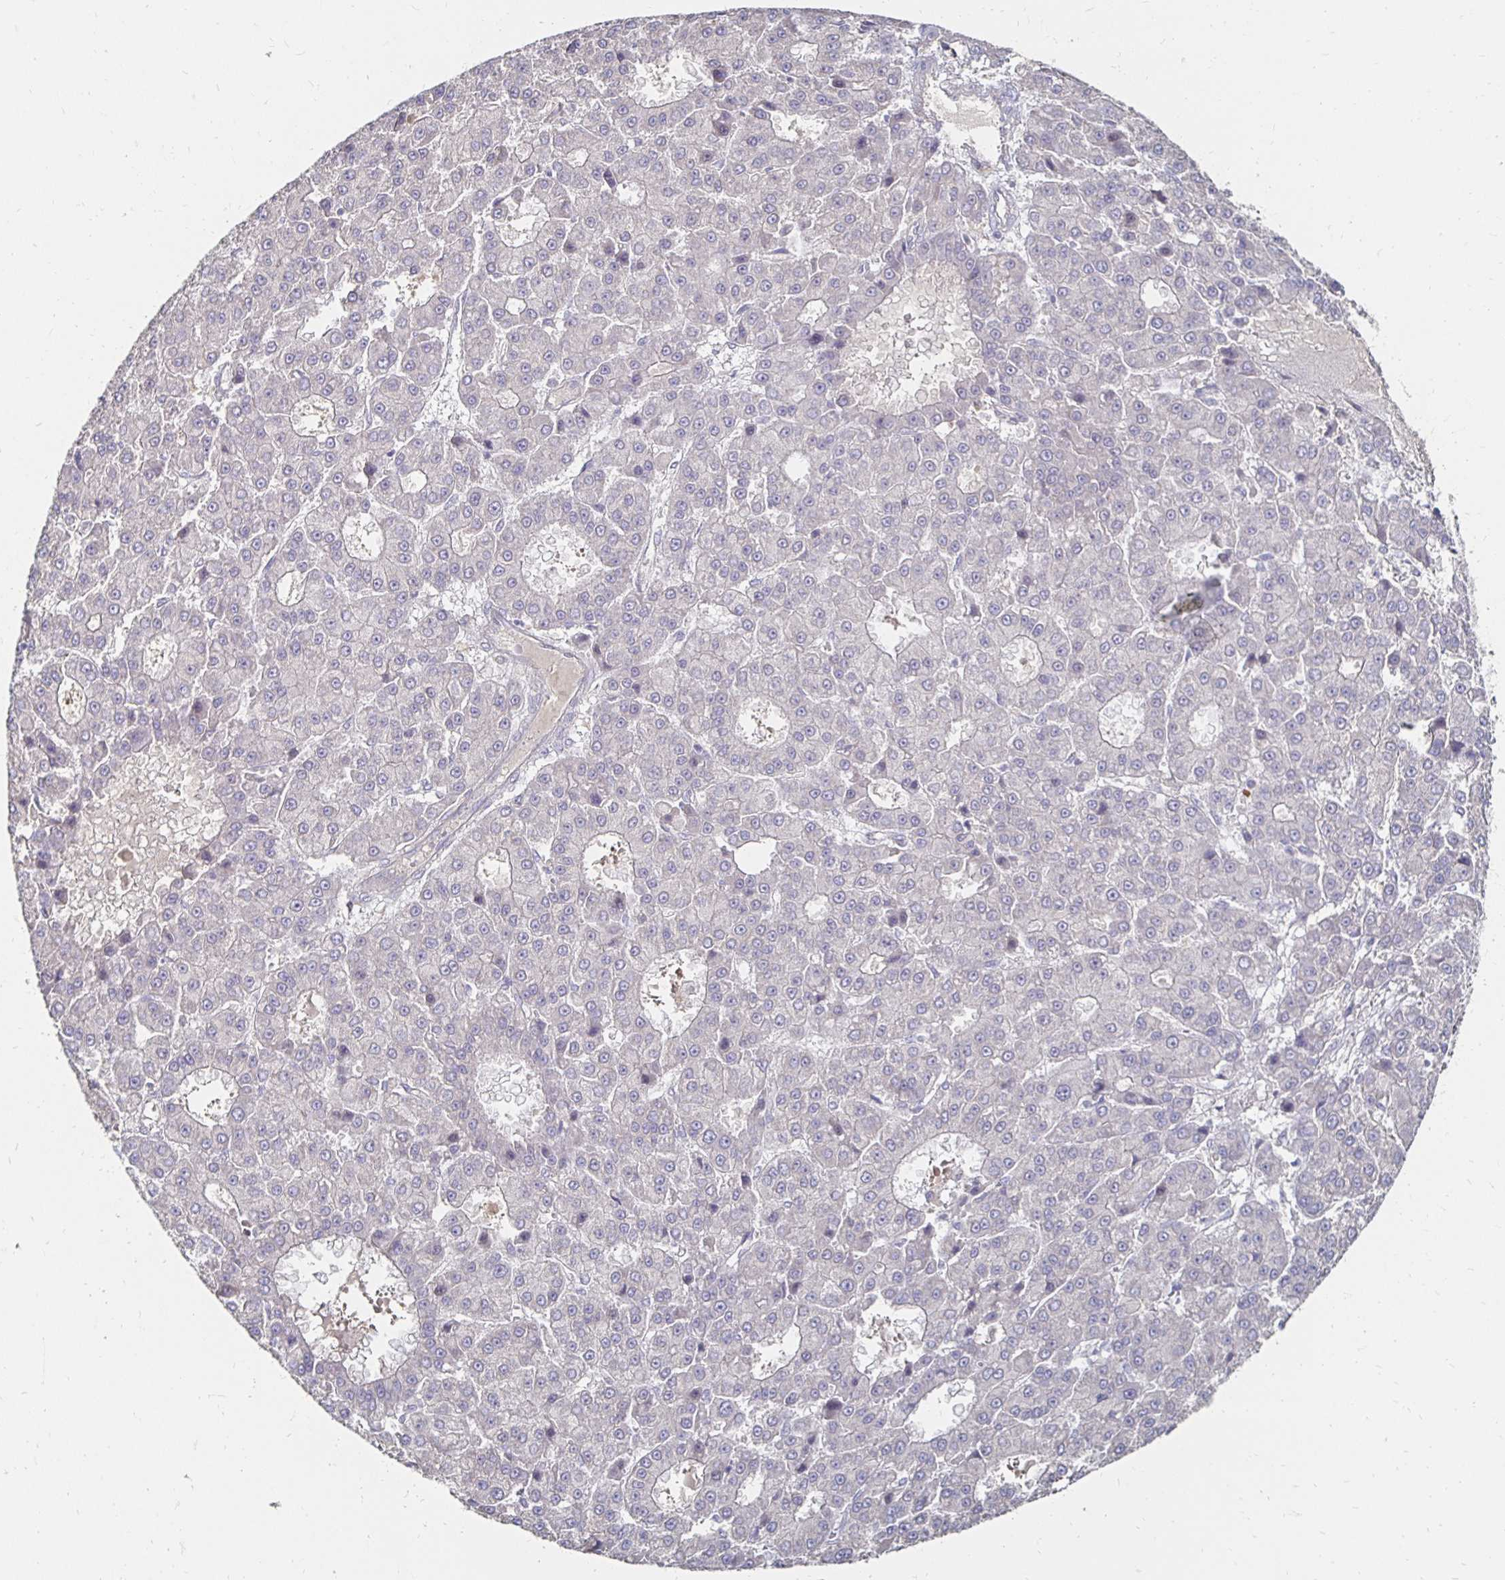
{"staining": {"intensity": "negative", "quantity": "none", "location": "none"}, "tissue": "liver cancer", "cell_type": "Tumor cells", "image_type": "cancer", "snomed": [{"axis": "morphology", "description": "Carcinoma, Hepatocellular, NOS"}, {"axis": "topography", "description": "Liver"}], "caption": "Protein analysis of liver hepatocellular carcinoma shows no significant positivity in tumor cells.", "gene": "ZNF727", "patient": {"sex": "male", "age": 70}}